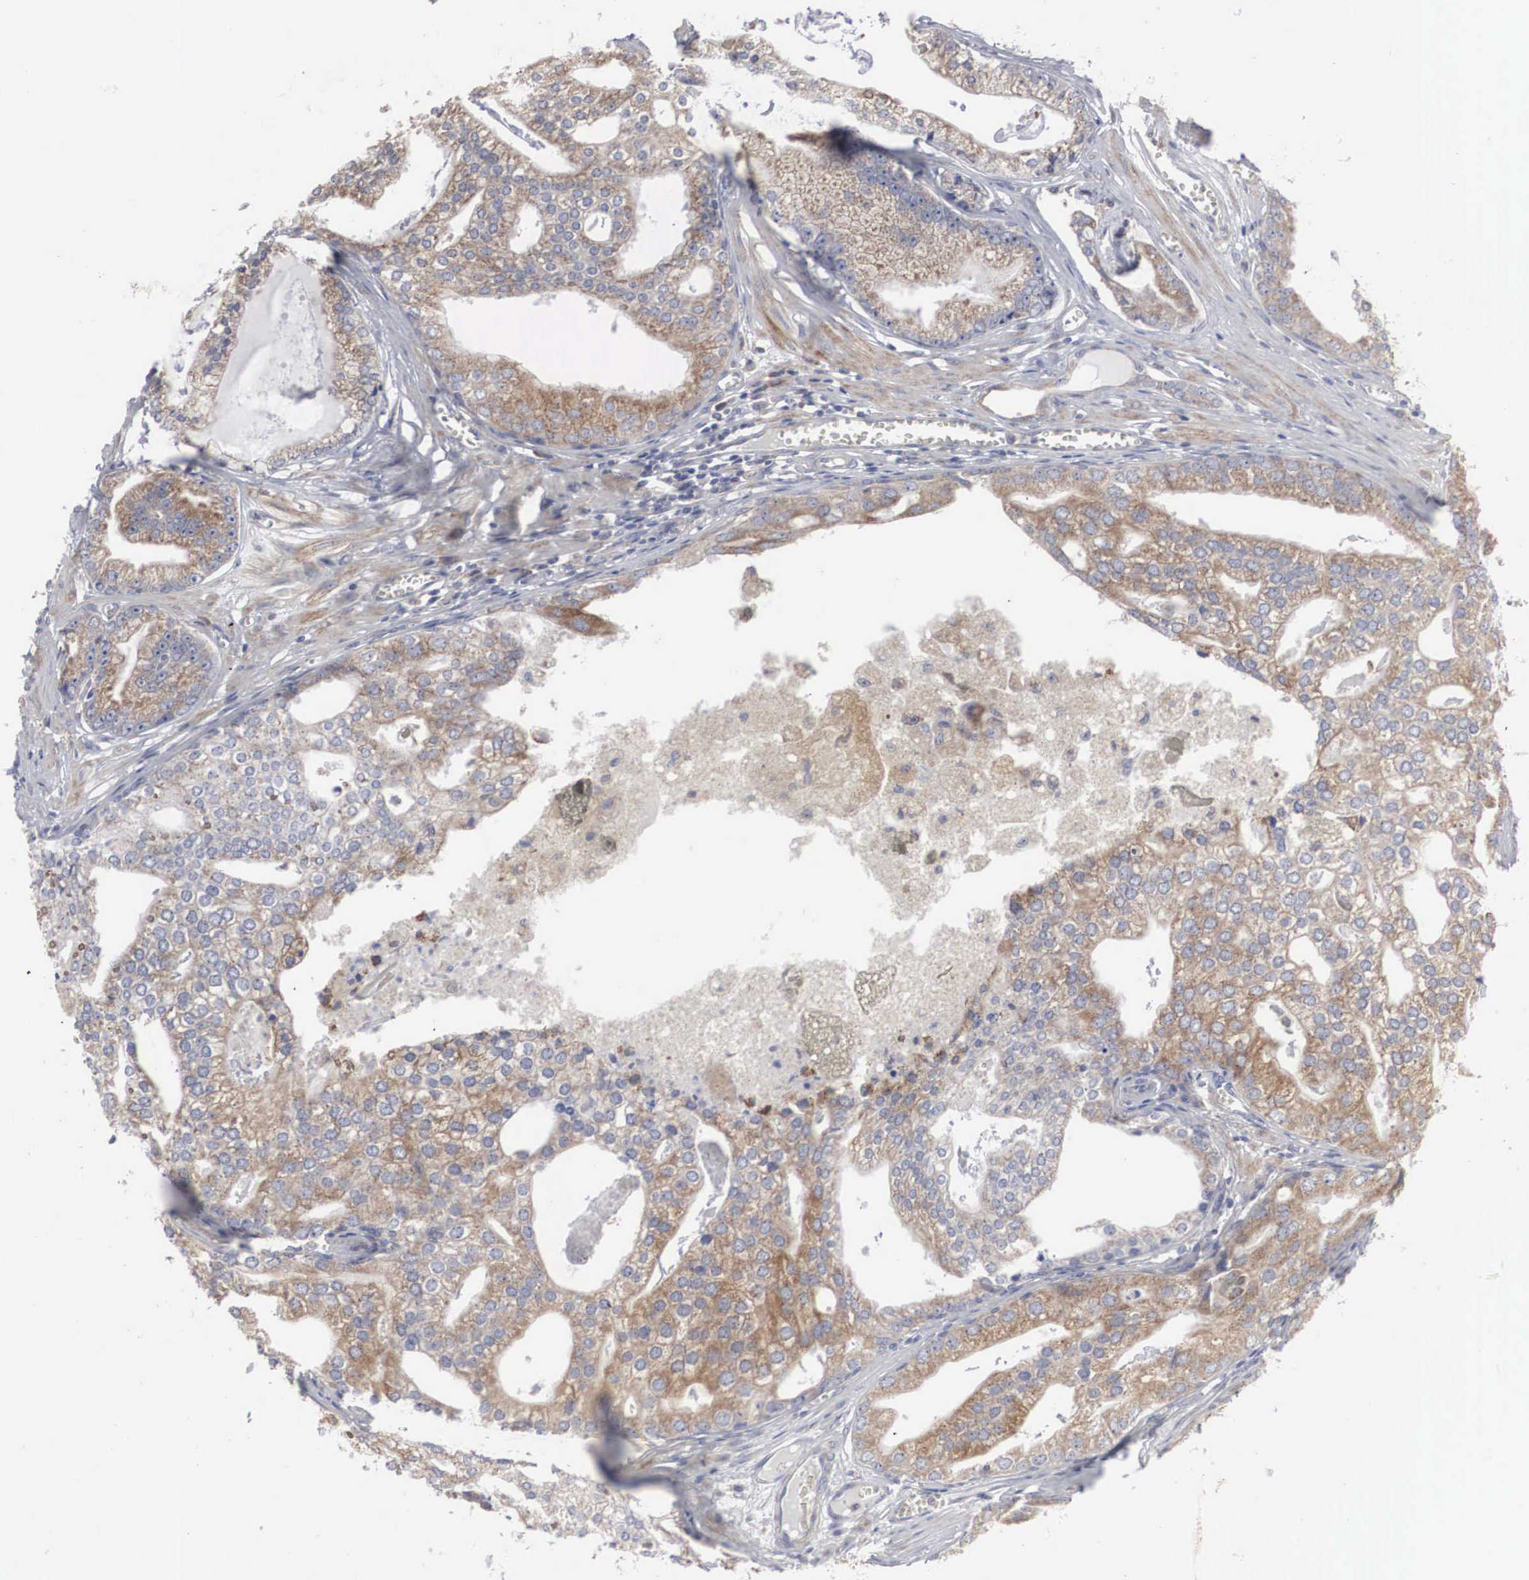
{"staining": {"intensity": "moderate", "quantity": "25%-75%", "location": "cytoplasmic/membranous"}, "tissue": "prostate cancer", "cell_type": "Tumor cells", "image_type": "cancer", "snomed": [{"axis": "morphology", "description": "Adenocarcinoma, High grade"}, {"axis": "topography", "description": "Prostate"}], "caption": "Immunohistochemical staining of adenocarcinoma (high-grade) (prostate) reveals moderate cytoplasmic/membranous protein expression in approximately 25%-75% of tumor cells.", "gene": "MIA2", "patient": {"sex": "male", "age": 56}}